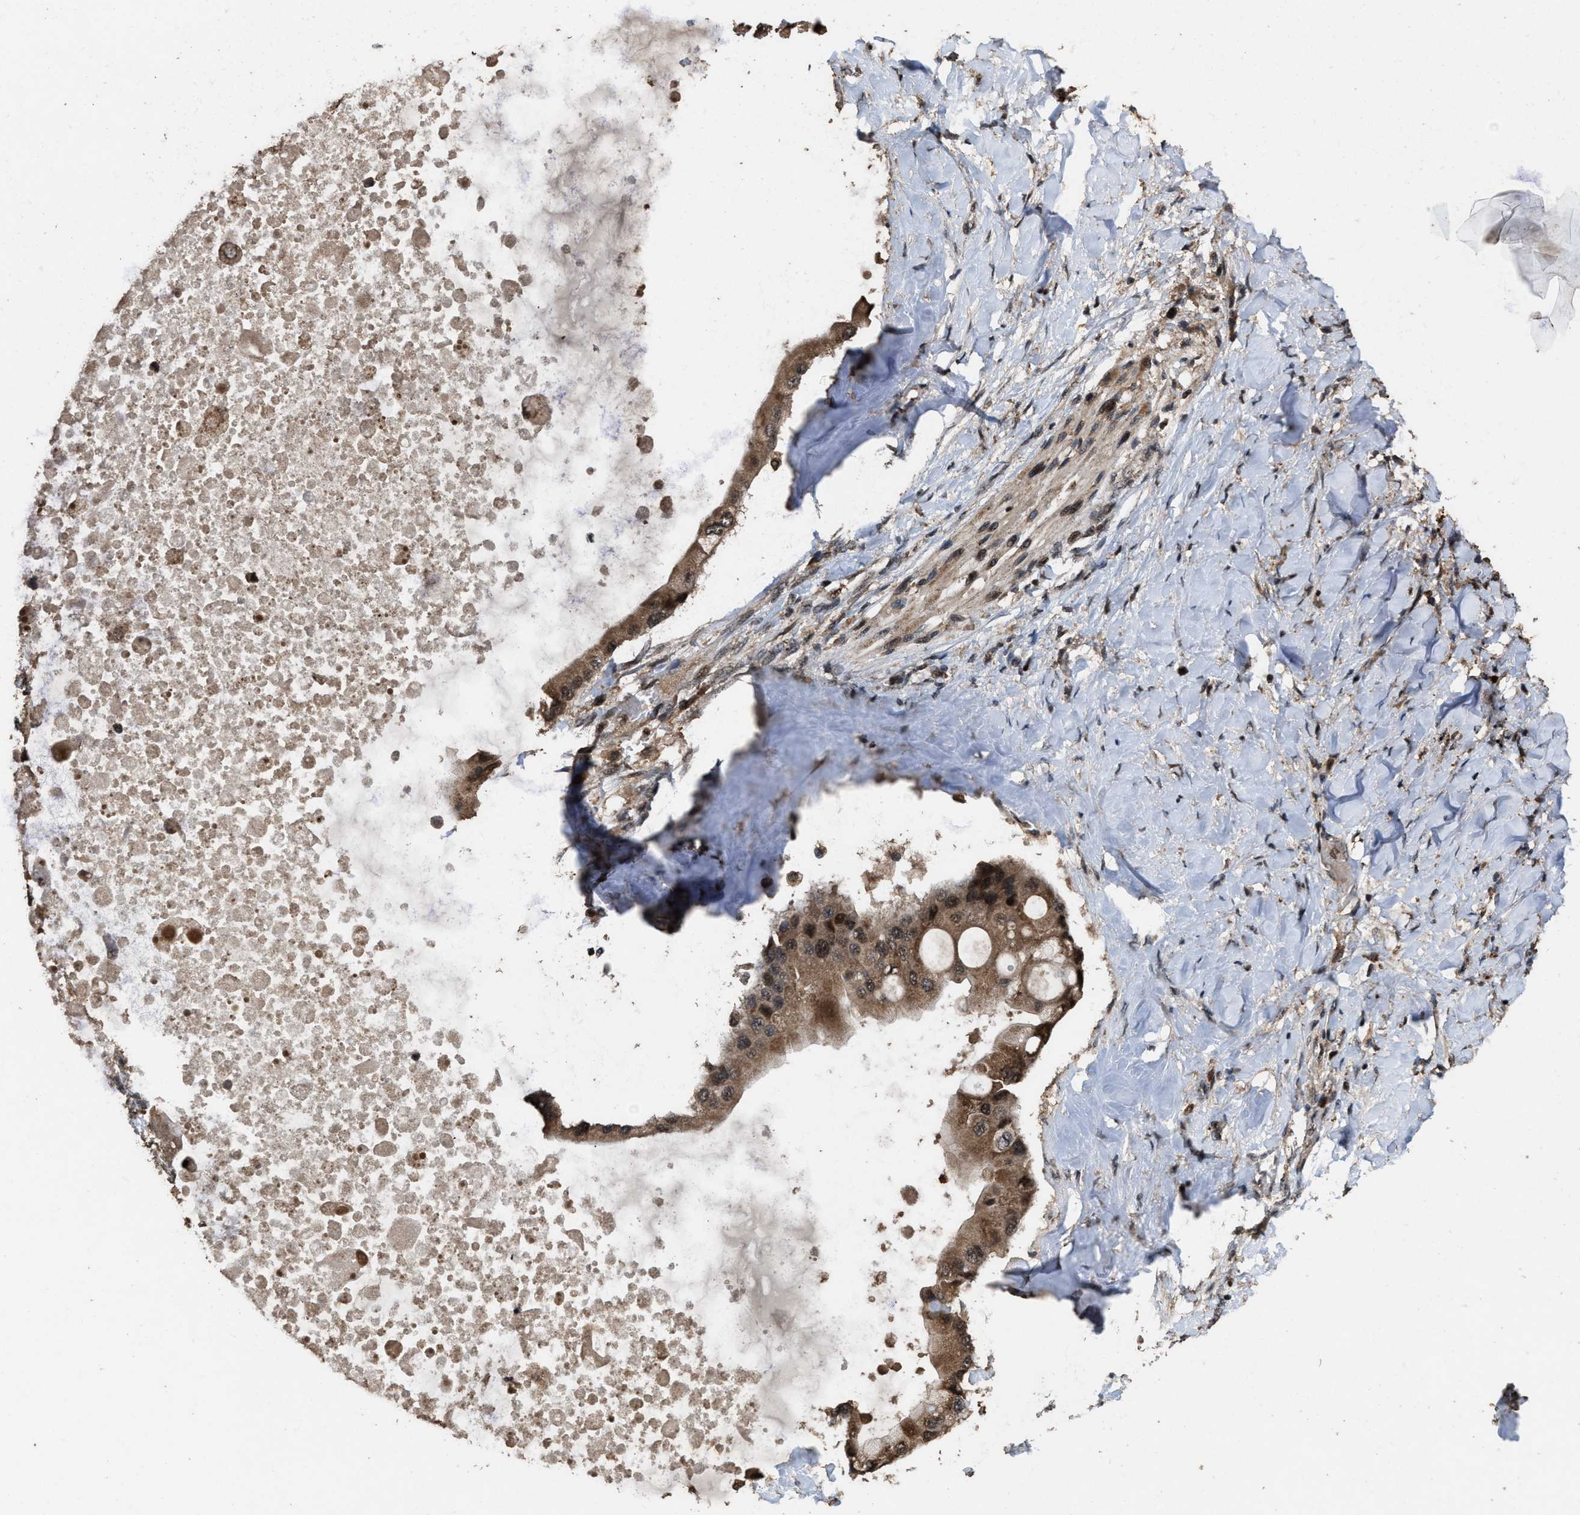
{"staining": {"intensity": "moderate", "quantity": ">75%", "location": "cytoplasmic/membranous,nuclear"}, "tissue": "liver cancer", "cell_type": "Tumor cells", "image_type": "cancer", "snomed": [{"axis": "morphology", "description": "Cholangiocarcinoma"}, {"axis": "topography", "description": "Liver"}], "caption": "Protein staining of liver cholangiocarcinoma tissue demonstrates moderate cytoplasmic/membranous and nuclear positivity in approximately >75% of tumor cells. The protein of interest is shown in brown color, while the nuclei are stained blue.", "gene": "HAUS6", "patient": {"sex": "male", "age": 50}}